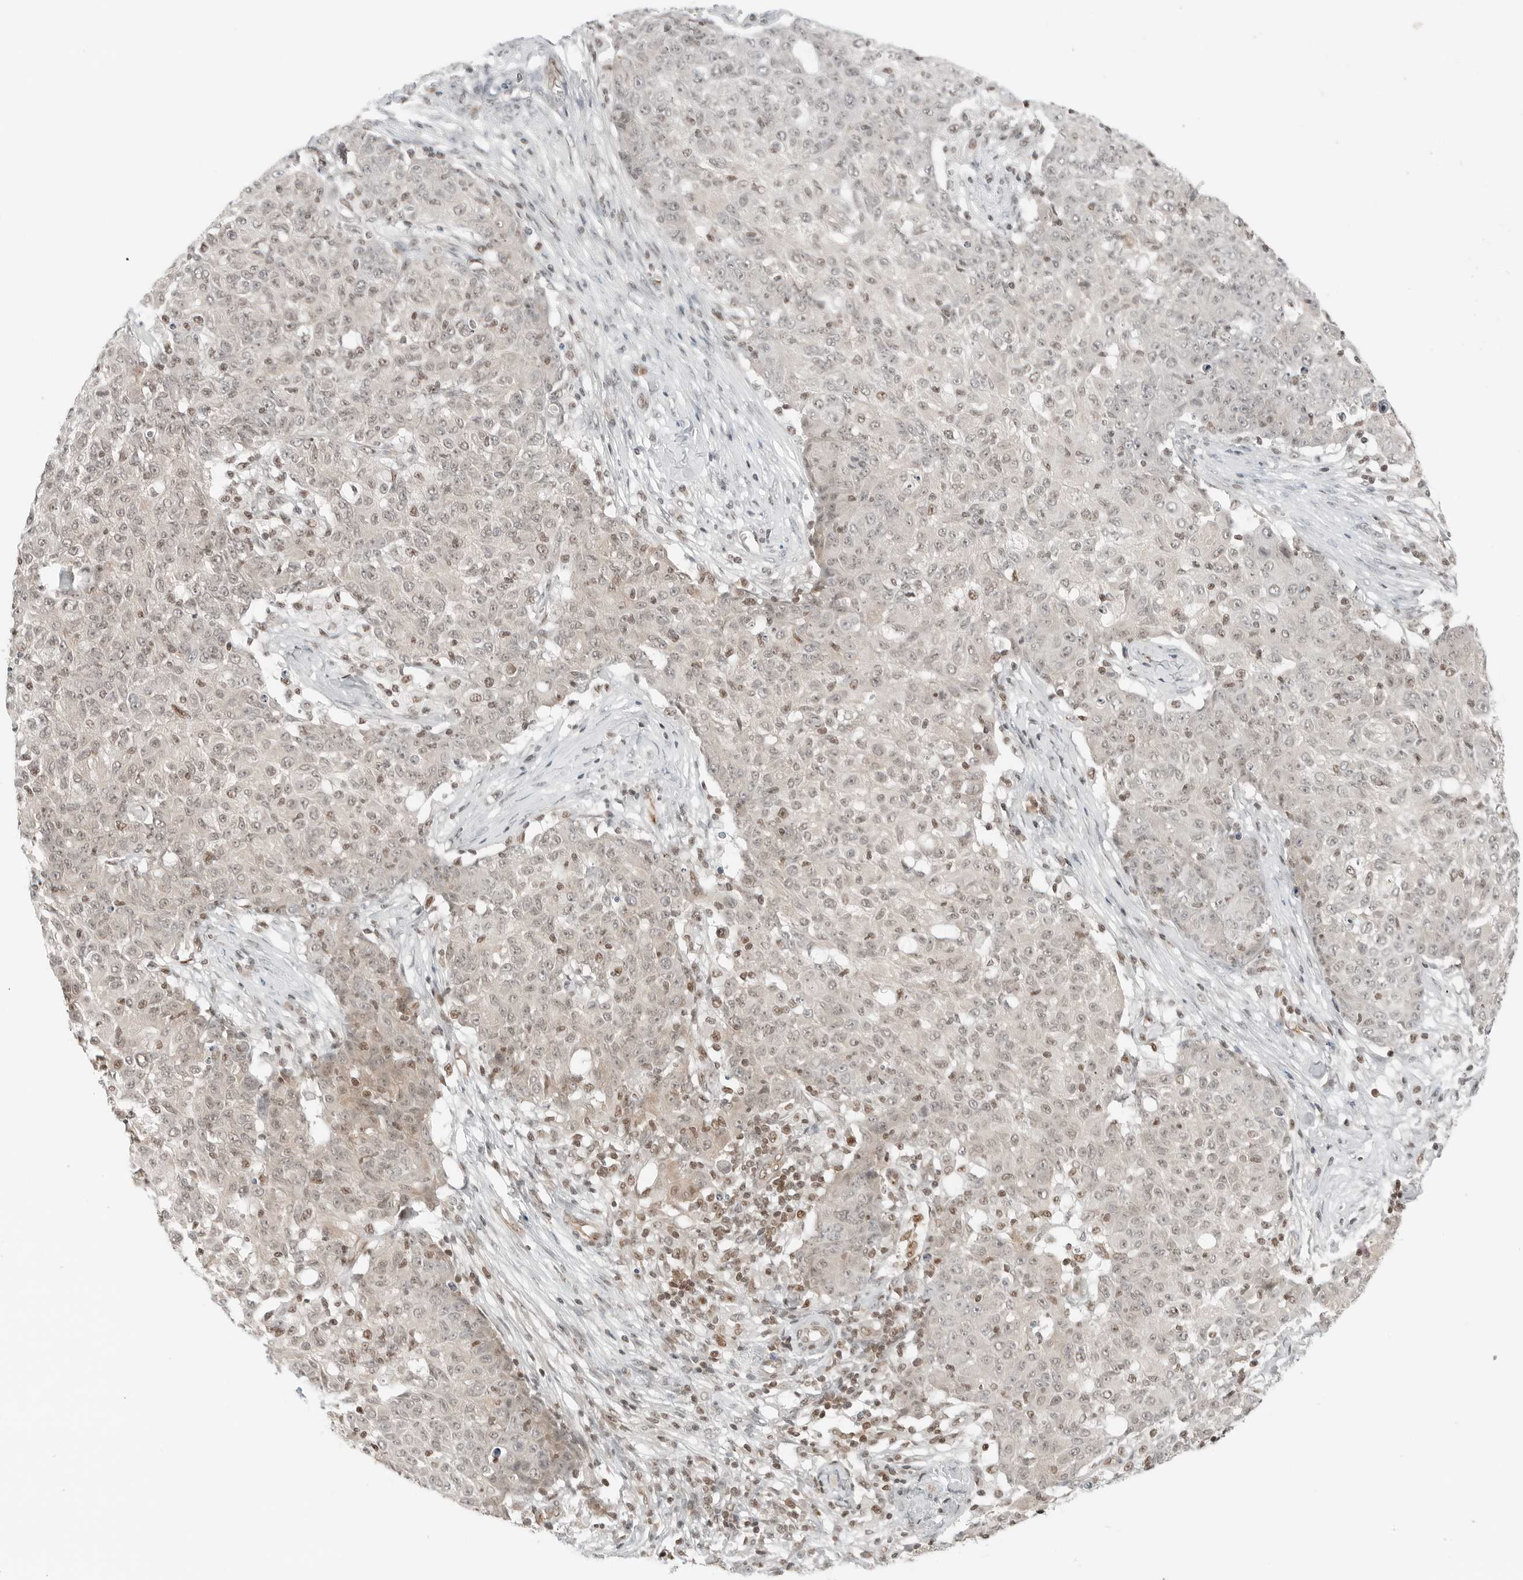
{"staining": {"intensity": "weak", "quantity": "25%-75%", "location": "nuclear"}, "tissue": "ovarian cancer", "cell_type": "Tumor cells", "image_type": "cancer", "snomed": [{"axis": "morphology", "description": "Carcinoma, endometroid"}, {"axis": "topography", "description": "Ovary"}], "caption": "Ovarian endometroid carcinoma stained with DAB IHC exhibits low levels of weak nuclear positivity in about 25%-75% of tumor cells.", "gene": "CRTC2", "patient": {"sex": "female", "age": 42}}